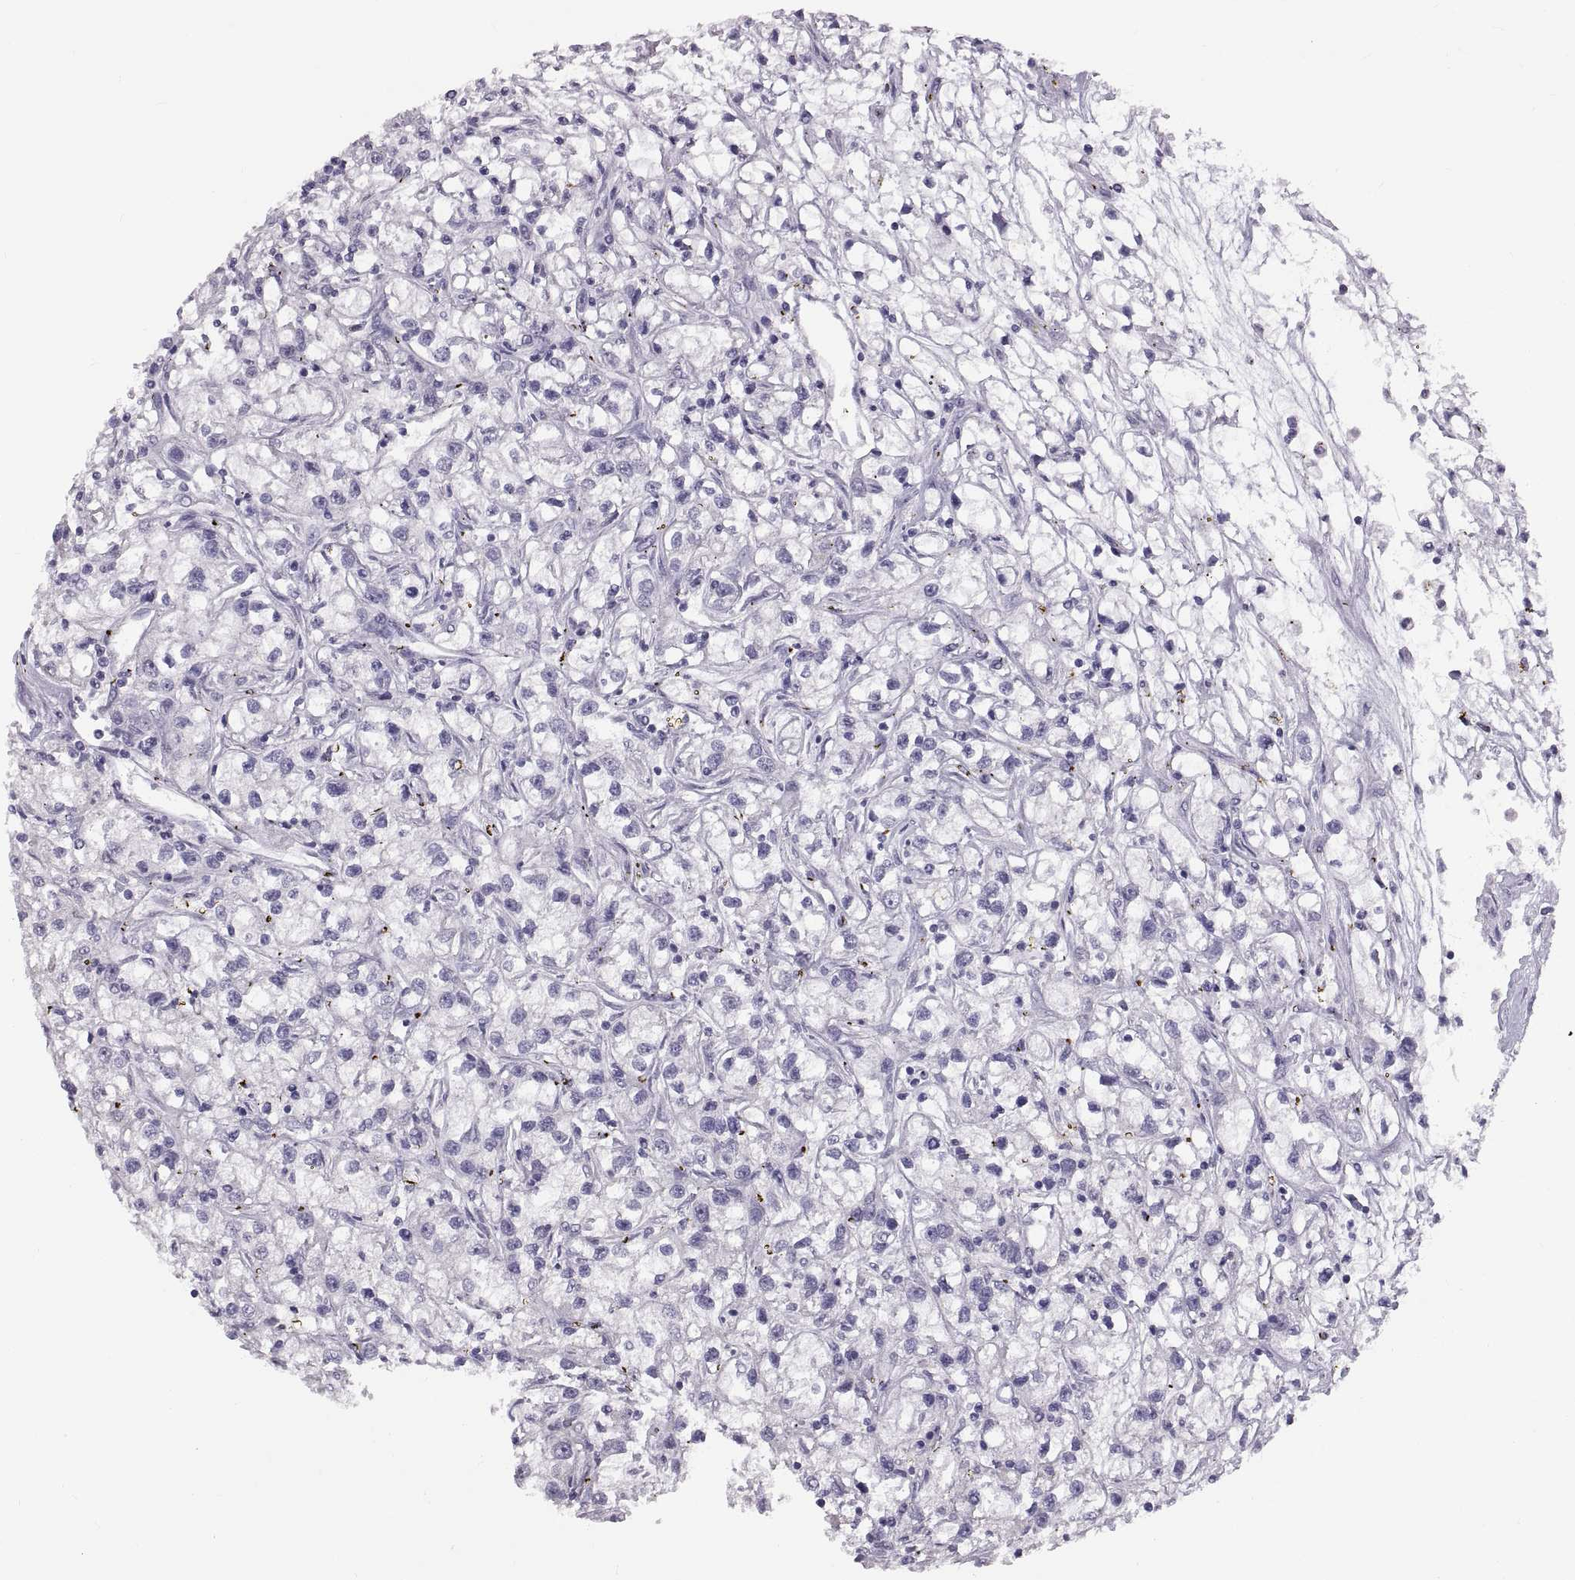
{"staining": {"intensity": "negative", "quantity": "none", "location": "none"}, "tissue": "renal cancer", "cell_type": "Tumor cells", "image_type": "cancer", "snomed": [{"axis": "morphology", "description": "Adenocarcinoma, NOS"}, {"axis": "topography", "description": "Kidney"}], "caption": "Protein analysis of renal cancer (adenocarcinoma) displays no significant expression in tumor cells.", "gene": "WBP2NL", "patient": {"sex": "female", "age": 59}}